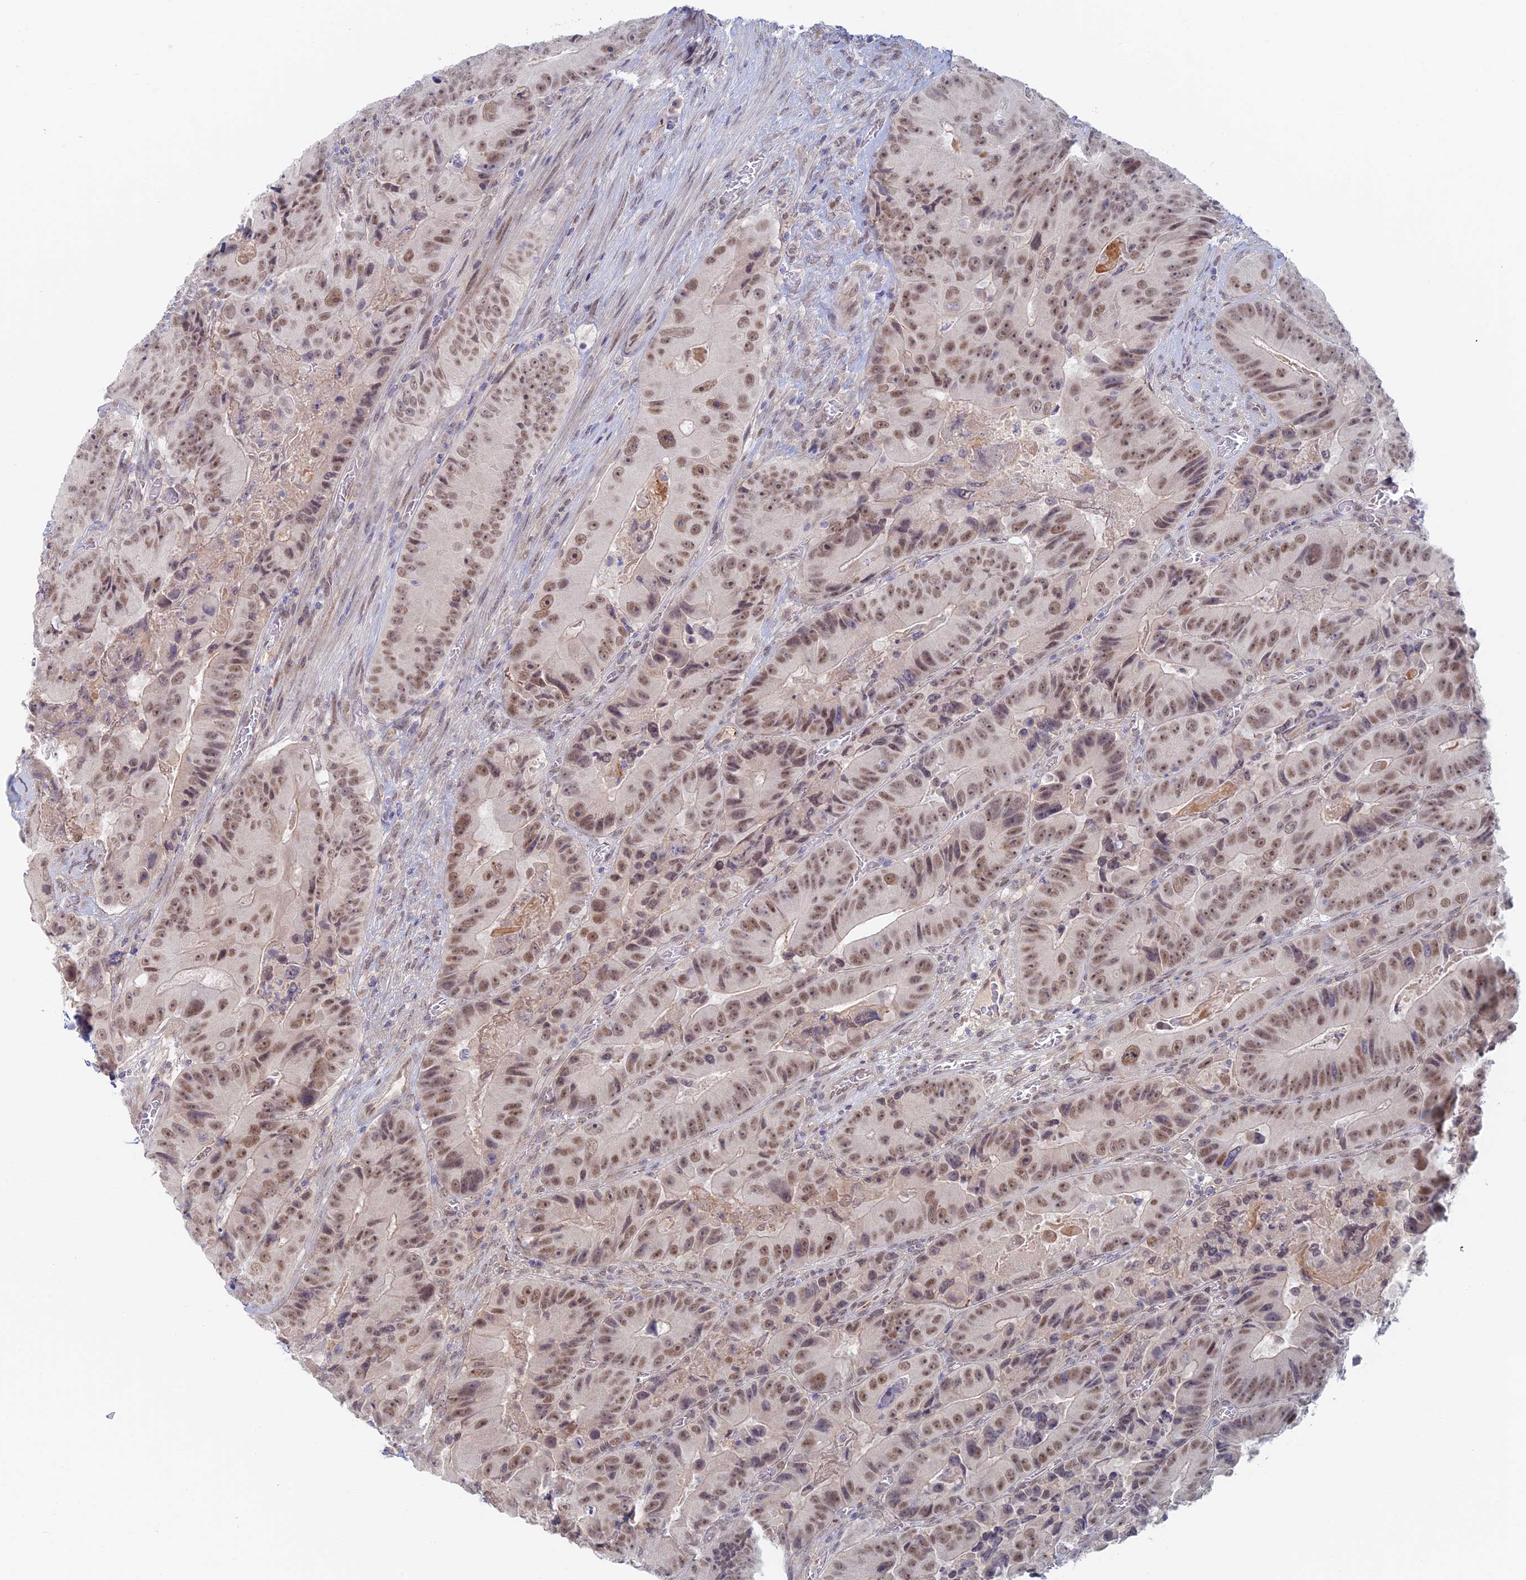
{"staining": {"intensity": "moderate", "quantity": ">75%", "location": "nuclear"}, "tissue": "colorectal cancer", "cell_type": "Tumor cells", "image_type": "cancer", "snomed": [{"axis": "morphology", "description": "Adenocarcinoma, NOS"}, {"axis": "topography", "description": "Colon"}], "caption": "This image displays colorectal cancer (adenocarcinoma) stained with immunohistochemistry (IHC) to label a protein in brown. The nuclear of tumor cells show moderate positivity for the protein. Nuclei are counter-stained blue.", "gene": "ZUP1", "patient": {"sex": "female", "age": 86}}